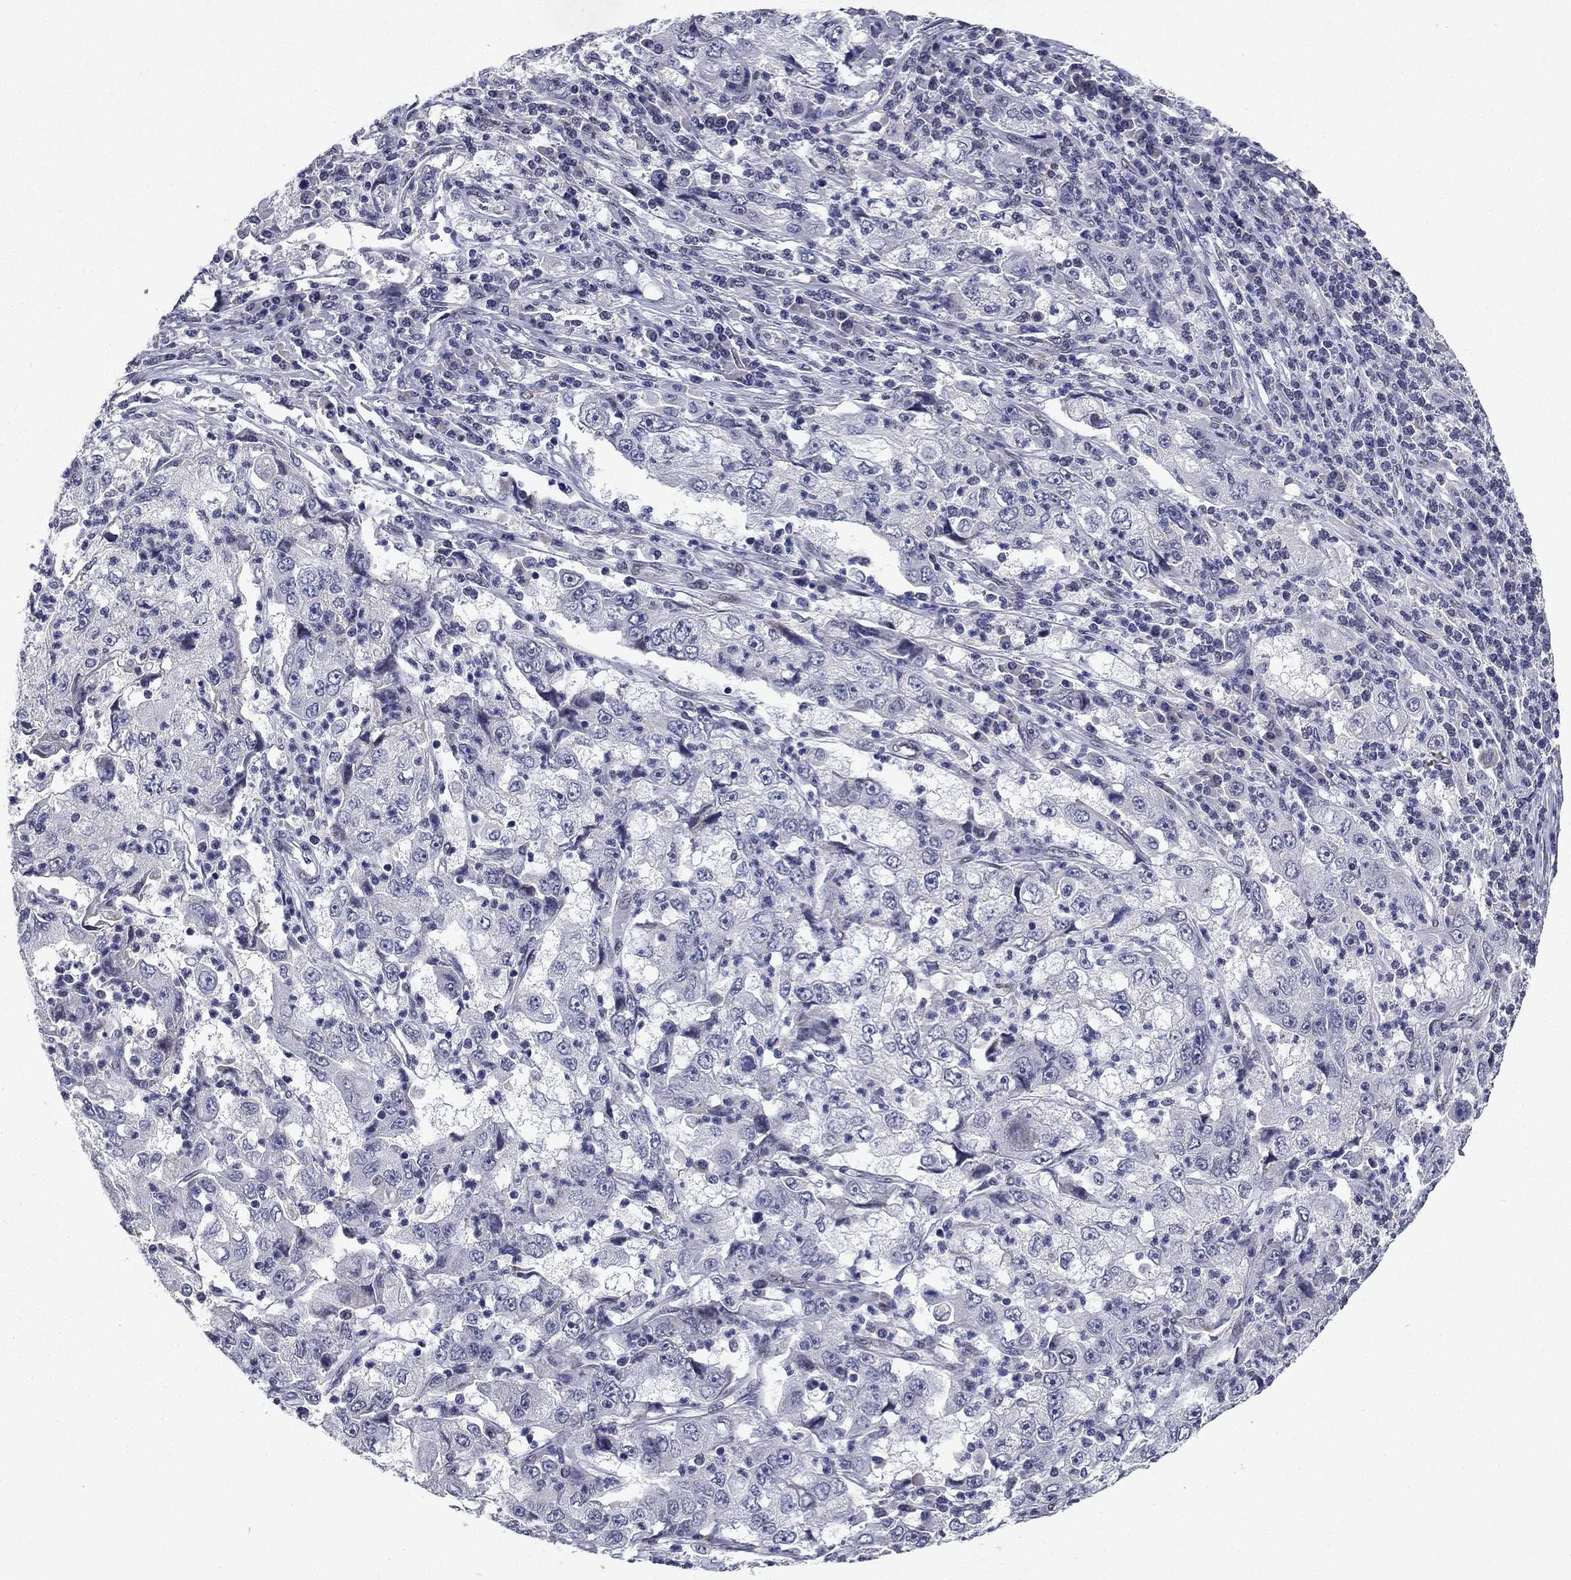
{"staining": {"intensity": "negative", "quantity": "none", "location": "none"}, "tissue": "cervical cancer", "cell_type": "Tumor cells", "image_type": "cancer", "snomed": [{"axis": "morphology", "description": "Squamous cell carcinoma, NOS"}, {"axis": "topography", "description": "Cervix"}], "caption": "Immunohistochemical staining of cervical cancer shows no significant expression in tumor cells. (DAB immunohistochemistry, high magnification).", "gene": "RBFOX1", "patient": {"sex": "female", "age": 36}}